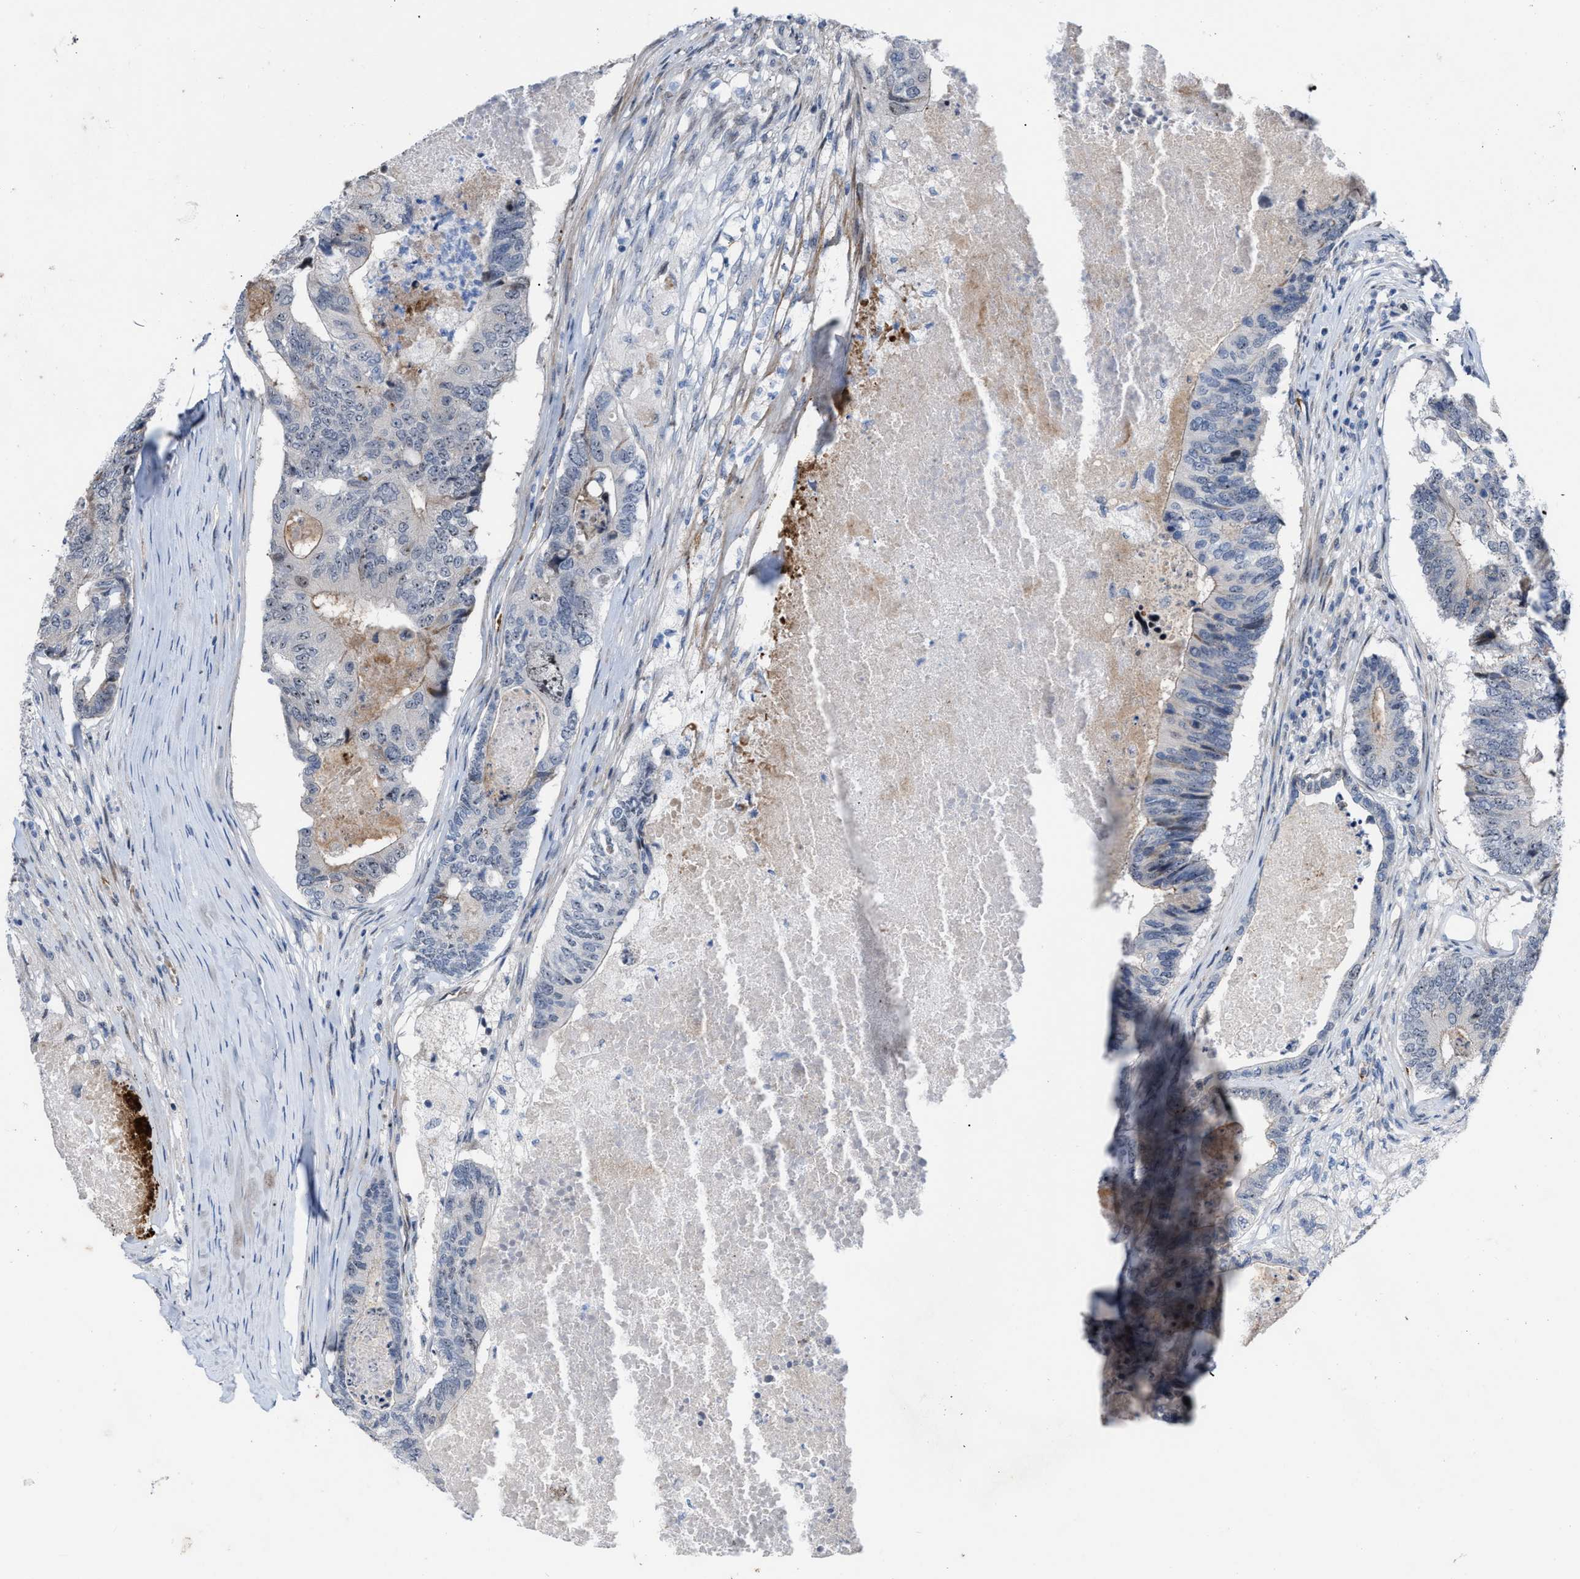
{"staining": {"intensity": "moderate", "quantity": "<25%", "location": "nuclear"}, "tissue": "colorectal cancer", "cell_type": "Tumor cells", "image_type": "cancer", "snomed": [{"axis": "morphology", "description": "Adenocarcinoma, NOS"}, {"axis": "topography", "description": "Colon"}], "caption": "Immunohistochemical staining of human colorectal cancer (adenocarcinoma) shows moderate nuclear protein positivity in approximately <25% of tumor cells. The staining was performed using DAB (3,3'-diaminobenzidine) to visualize the protein expression in brown, while the nuclei were stained in blue with hematoxylin (Magnification: 20x).", "gene": "POLR1F", "patient": {"sex": "female", "age": 67}}